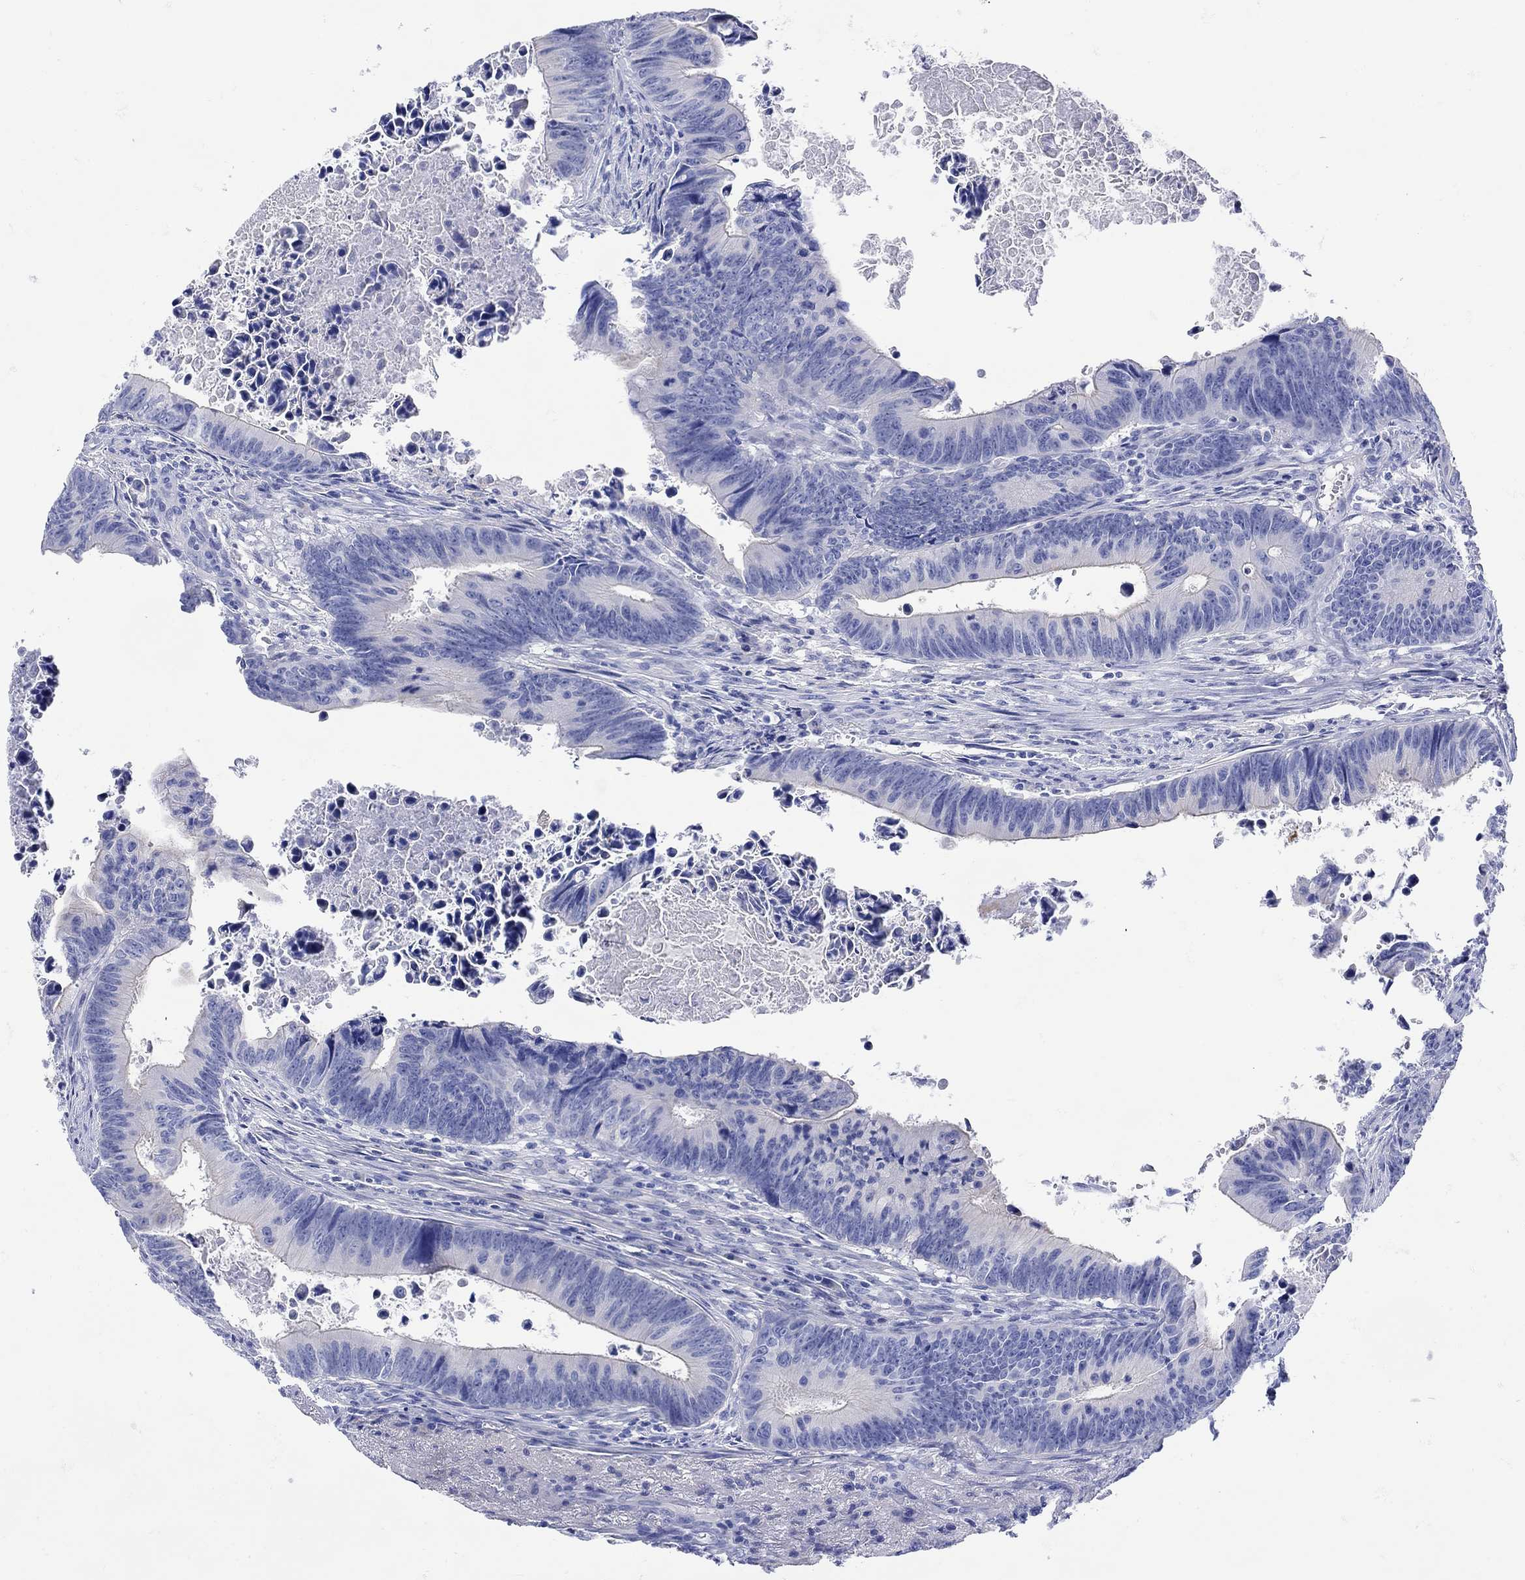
{"staining": {"intensity": "negative", "quantity": "none", "location": "none"}, "tissue": "colorectal cancer", "cell_type": "Tumor cells", "image_type": "cancer", "snomed": [{"axis": "morphology", "description": "Adenocarcinoma, NOS"}, {"axis": "topography", "description": "Colon"}], "caption": "The immunohistochemistry (IHC) image has no significant expression in tumor cells of colorectal adenocarcinoma tissue.", "gene": "ANKMY1", "patient": {"sex": "female", "age": 87}}